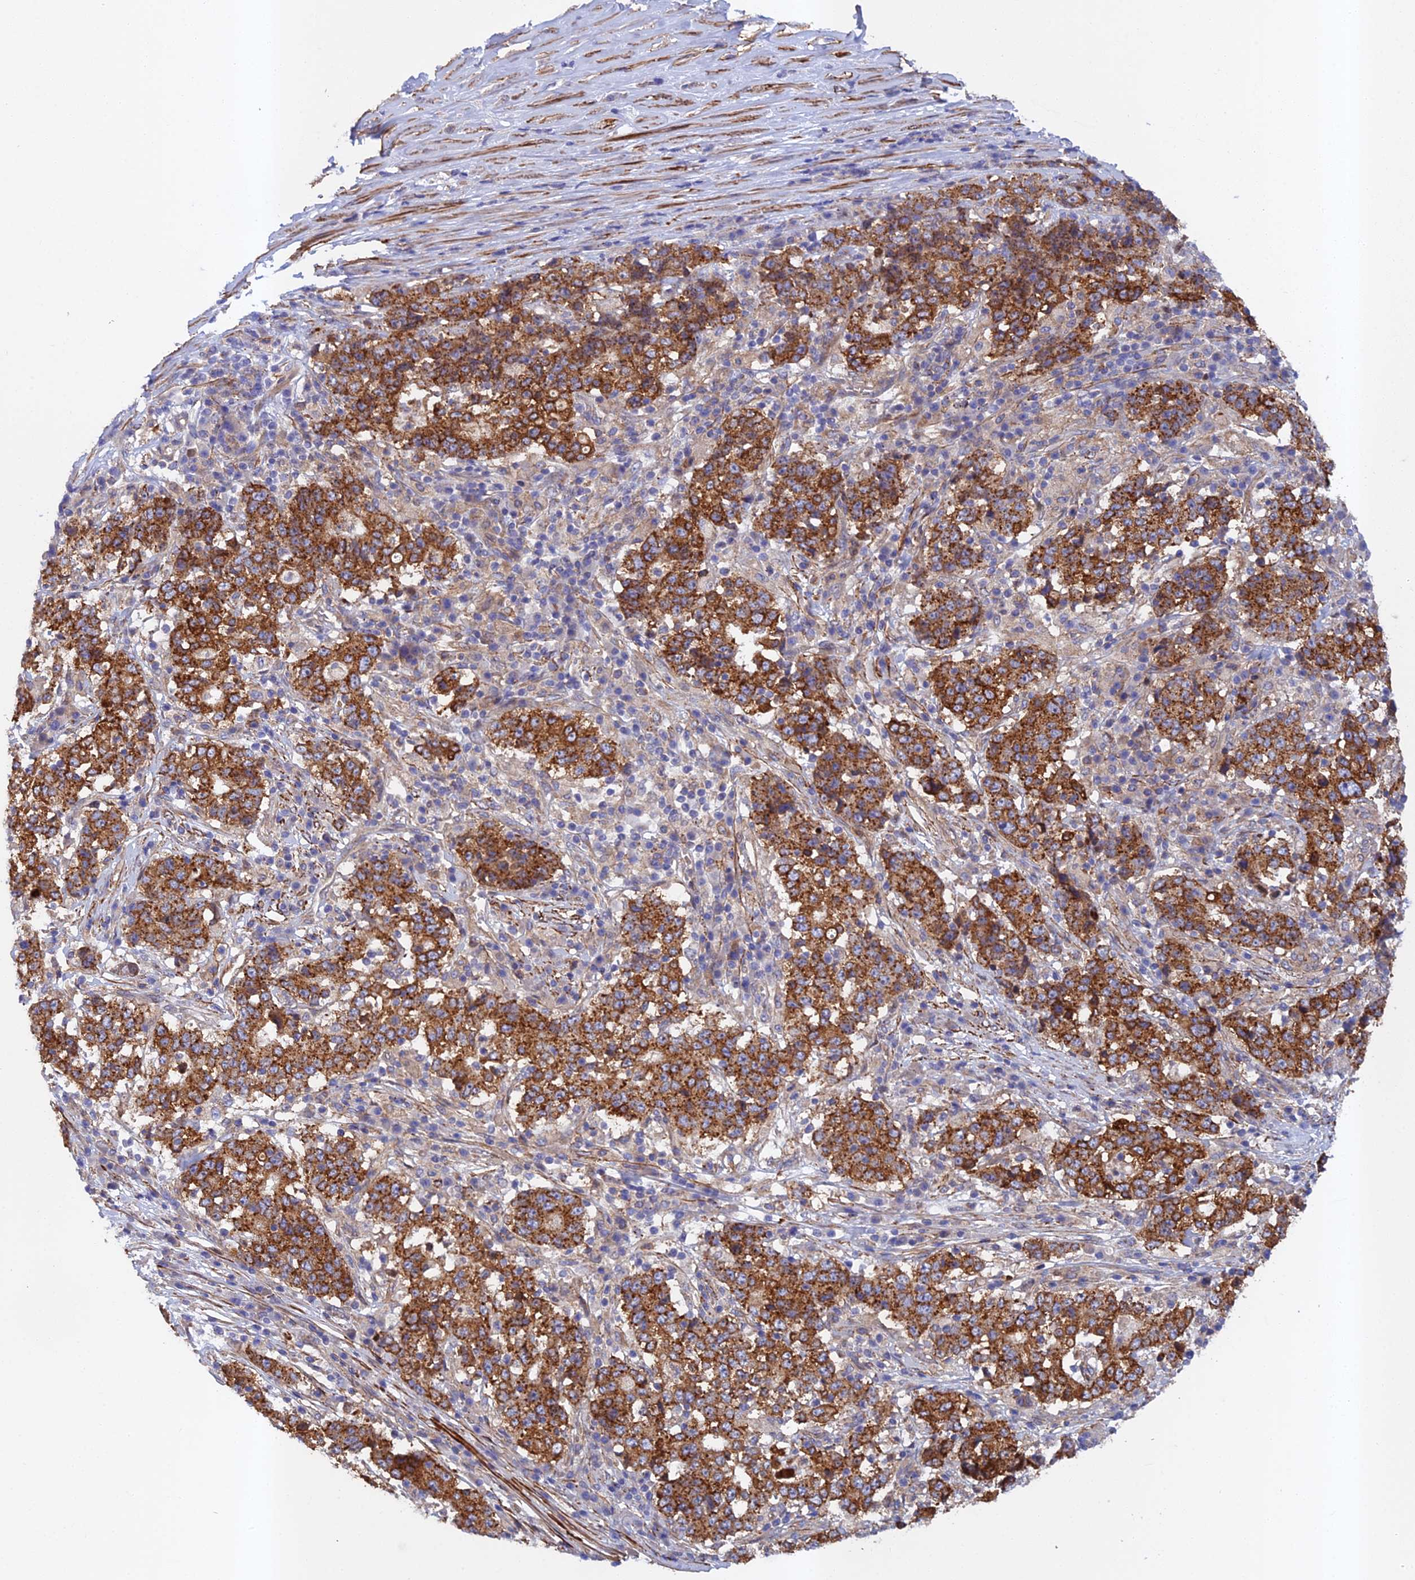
{"staining": {"intensity": "strong", "quantity": ">75%", "location": "cytoplasmic/membranous"}, "tissue": "stomach cancer", "cell_type": "Tumor cells", "image_type": "cancer", "snomed": [{"axis": "morphology", "description": "Adenocarcinoma, NOS"}, {"axis": "topography", "description": "Stomach"}], "caption": "High-magnification brightfield microscopy of stomach cancer (adenocarcinoma) stained with DAB (3,3'-diaminobenzidine) (brown) and counterstained with hematoxylin (blue). tumor cells exhibit strong cytoplasmic/membranous expression is identified in about>75% of cells. The staining was performed using DAB, with brown indicating positive protein expression. Nuclei are stained blue with hematoxylin.", "gene": "RALGAPA2", "patient": {"sex": "male", "age": 59}}